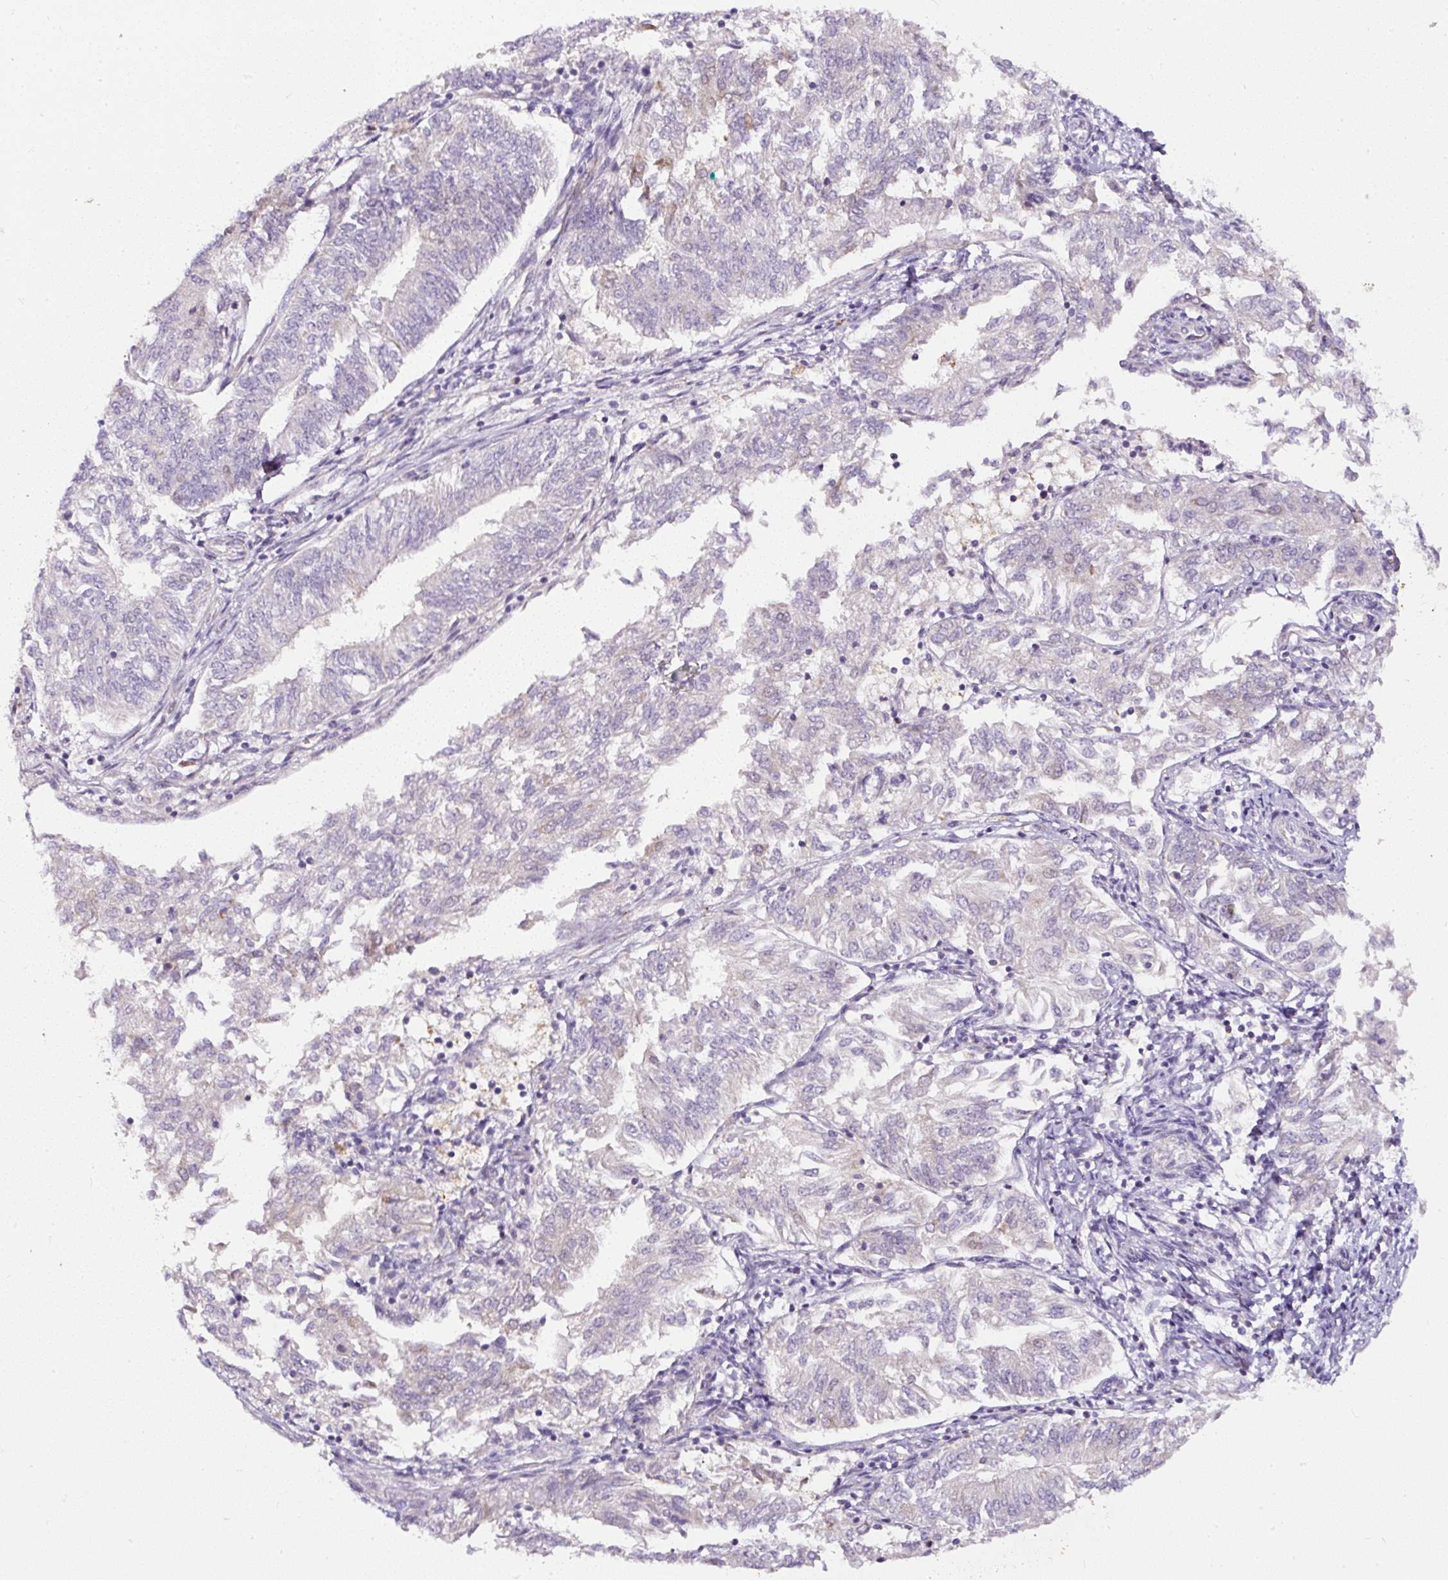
{"staining": {"intensity": "negative", "quantity": "none", "location": "none"}, "tissue": "endometrial cancer", "cell_type": "Tumor cells", "image_type": "cancer", "snomed": [{"axis": "morphology", "description": "Adenocarcinoma, NOS"}, {"axis": "topography", "description": "Endometrium"}], "caption": "Tumor cells are negative for protein expression in human endometrial adenocarcinoma.", "gene": "HPS4", "patient": {"sex": "female", "age": 58}}